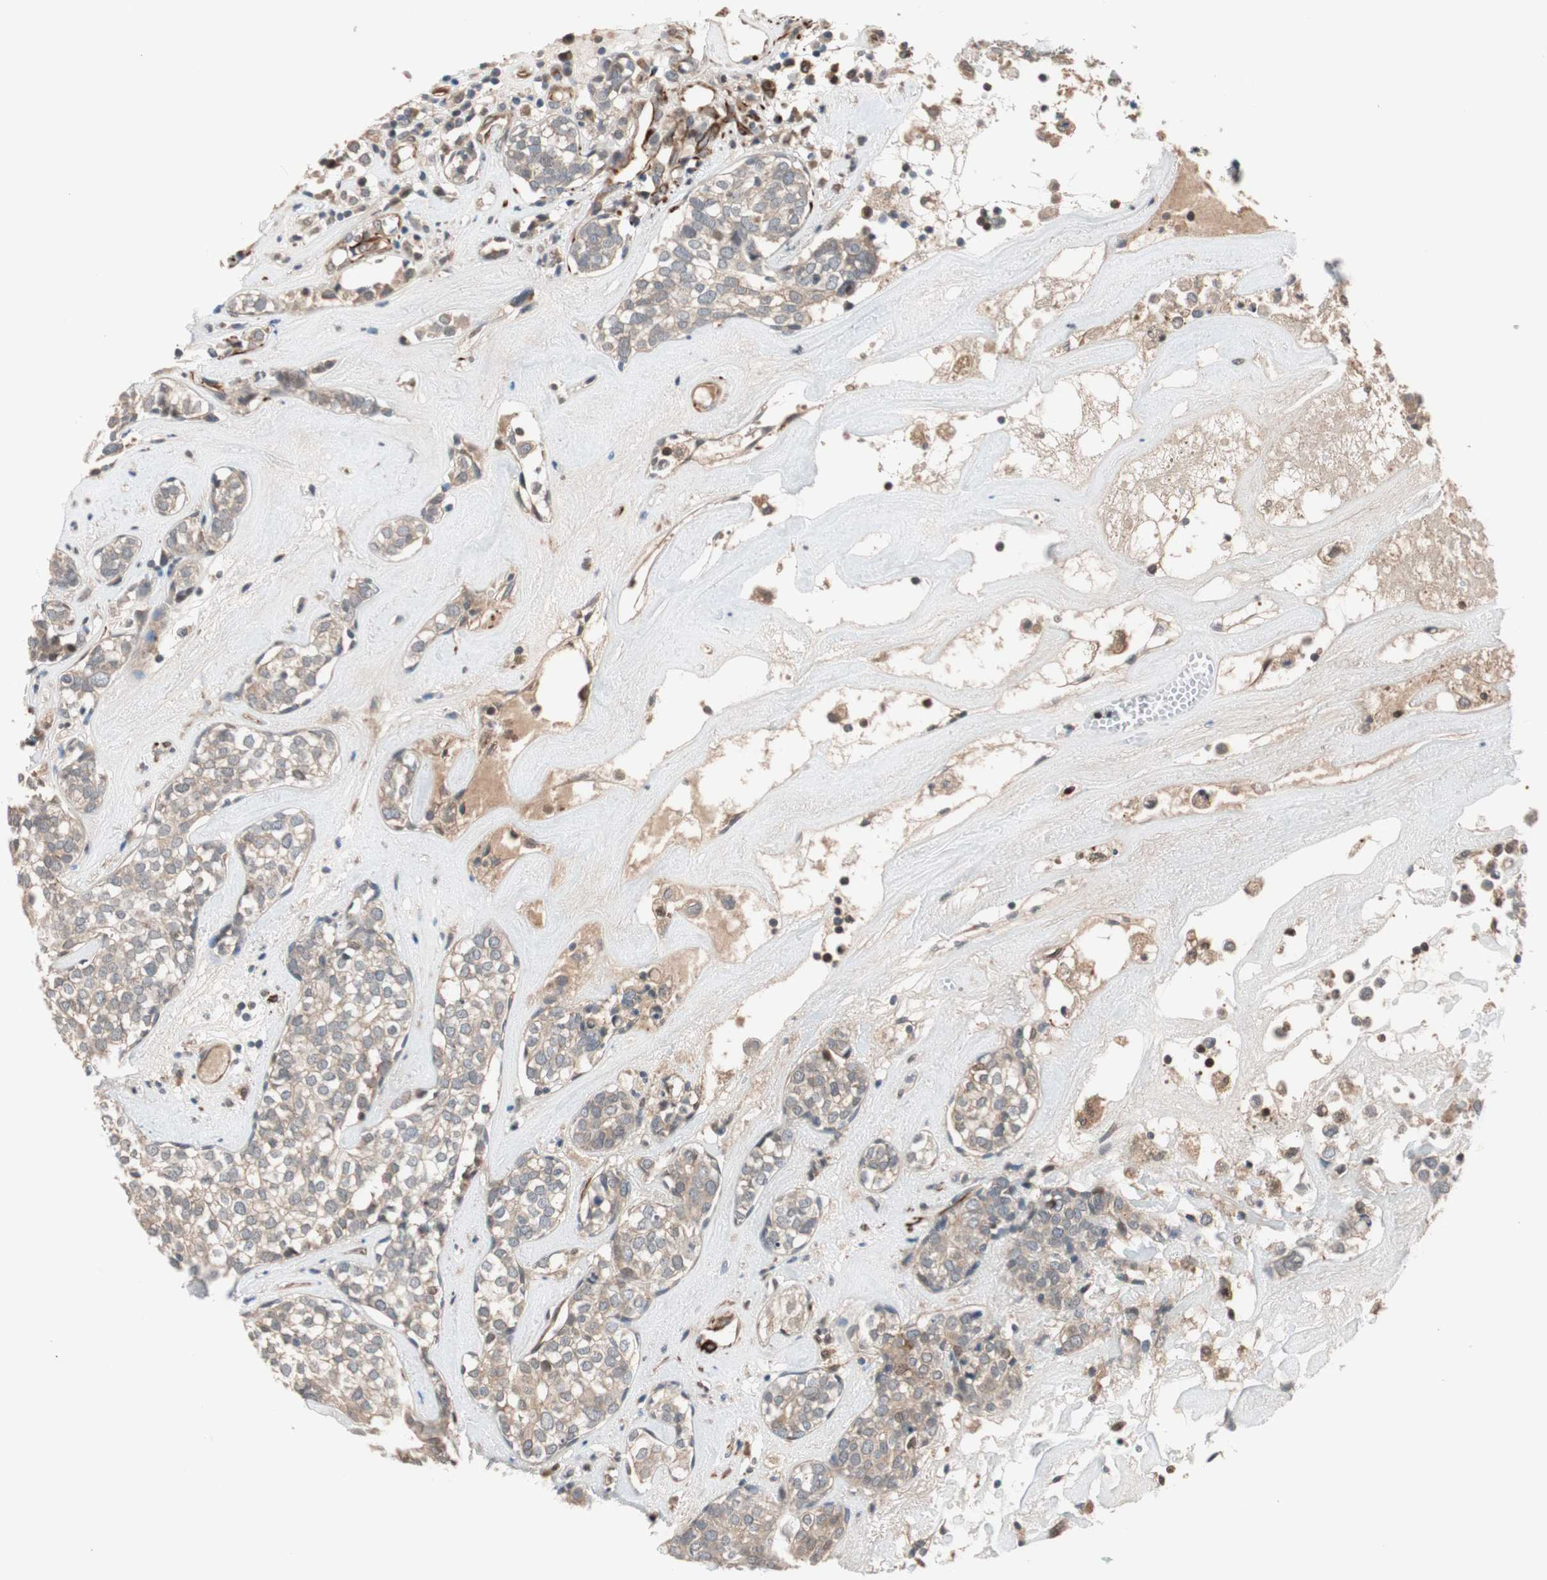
{"staining": {"intensity": "weak", "quantity": ">75%", "location": "cytoplasmic/membranous"}, "tissue": "head and neck cancer", "cell_type": "Tumor cells", "image_type": "cancer", "snomed": [{"axis": "morphology", "description": "Adenocarcinoma, NOS"}, {"axis": "topography", "description": "Salivary gland"}, {"axis": "topography", "description": "Head-Neck"}], "caption": "Human head and neck cancer (adenocarcinoma) stained for a protein (brown) demonstrates weak cytoplasmic/membranous positive expression in approximately >75% of tumor cells.", "gene": "PIK3R3", "patient": {"sex": "female", "age": 65}}